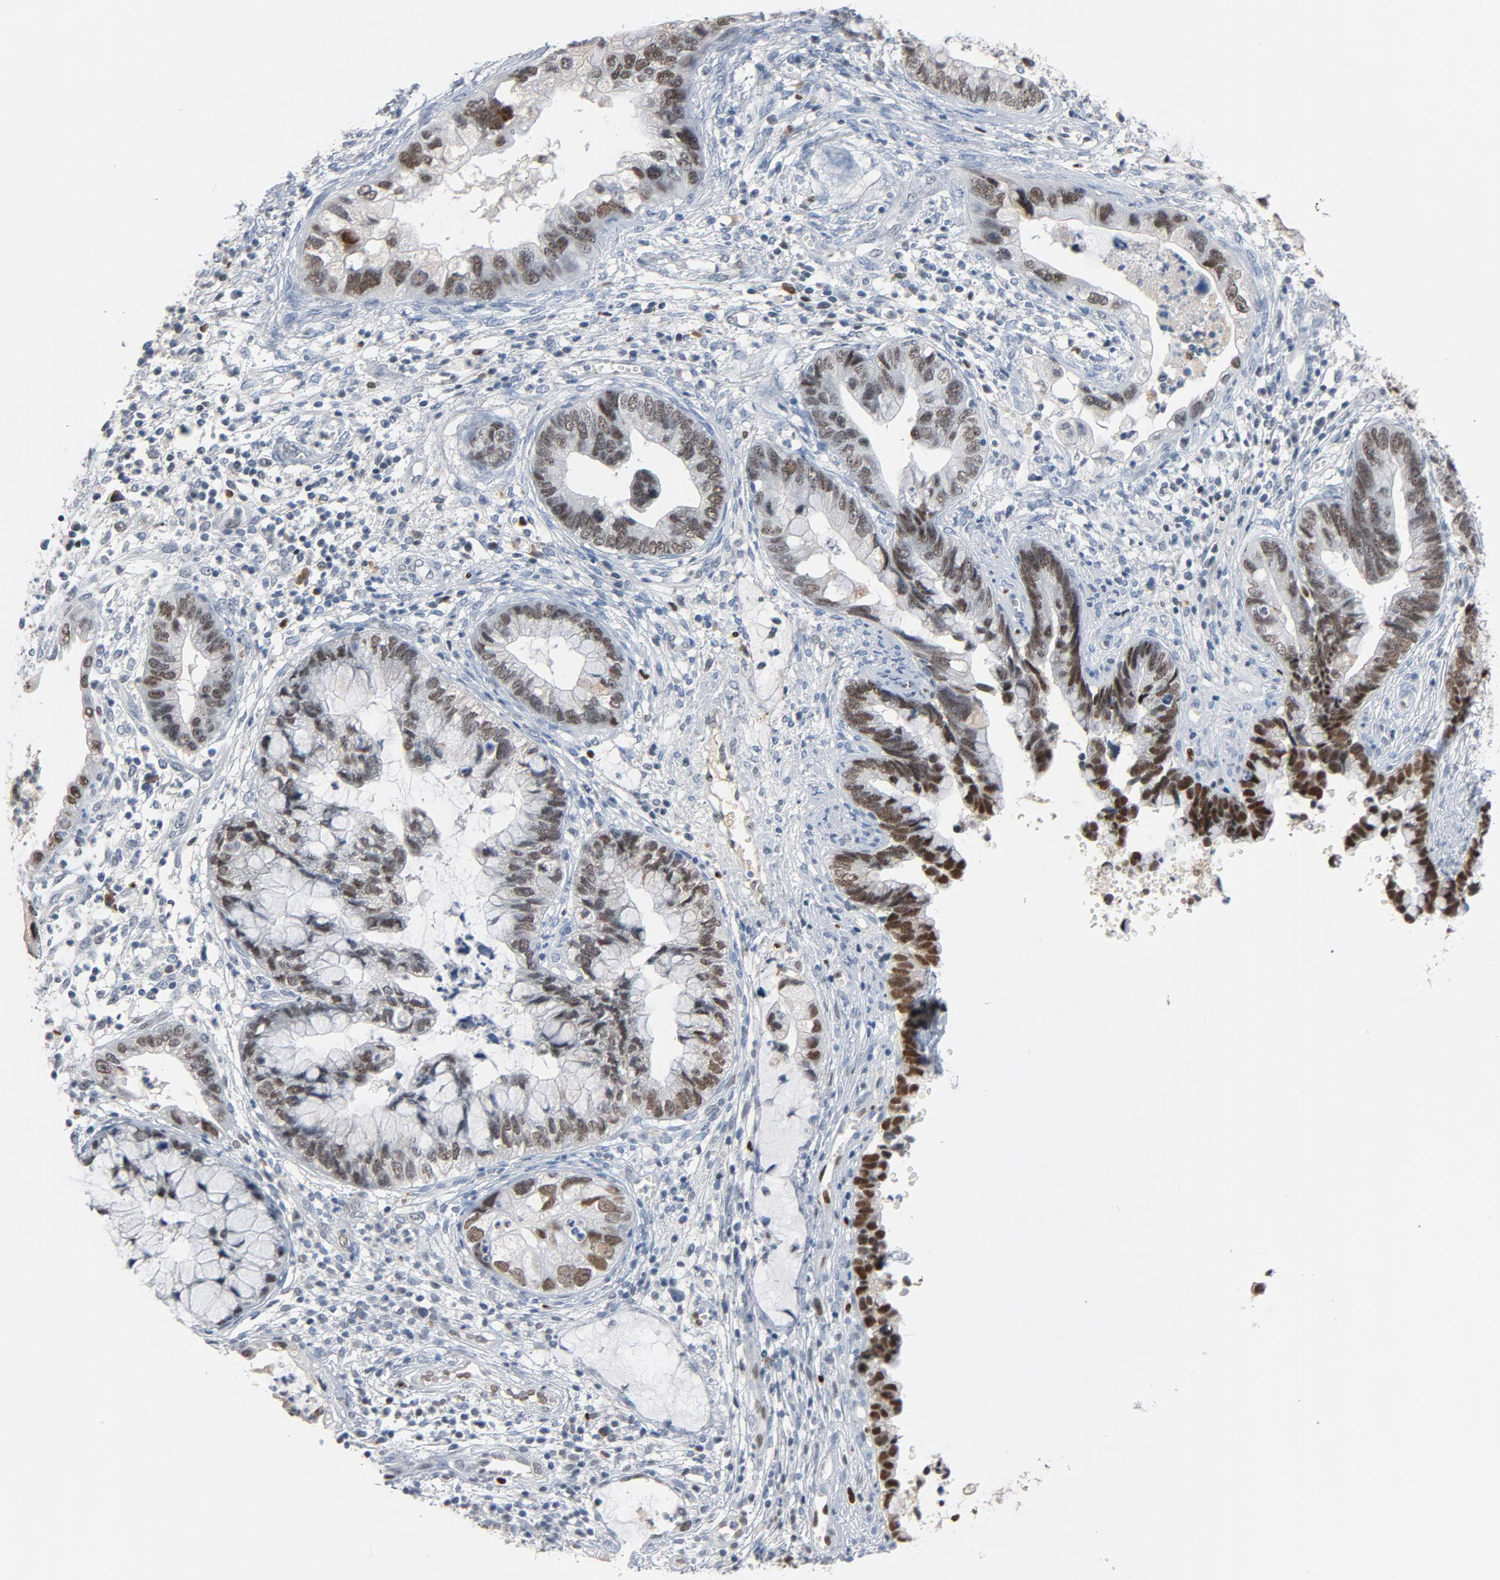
{"staining": {"intensity": "weak", "quantity": ">75%", "location": "nuclear"}, "tissue": "cervical cancer", "cell_type": "Tumor cells", "image_type": "cancer", "snomed": [{"axis": "morphology", "description": "Adenocarcinoma, NOS"}, {"axis": "topography", "description": "Cervix"}], "caption": "This is a photomicrograph of immunohistochemistry (IHC) staining of cervical cancer, which shows weak expression in the nuclear of tumor cells.", "gene": "FOXP1", "patient": {"sex": "female", "age": 44}}